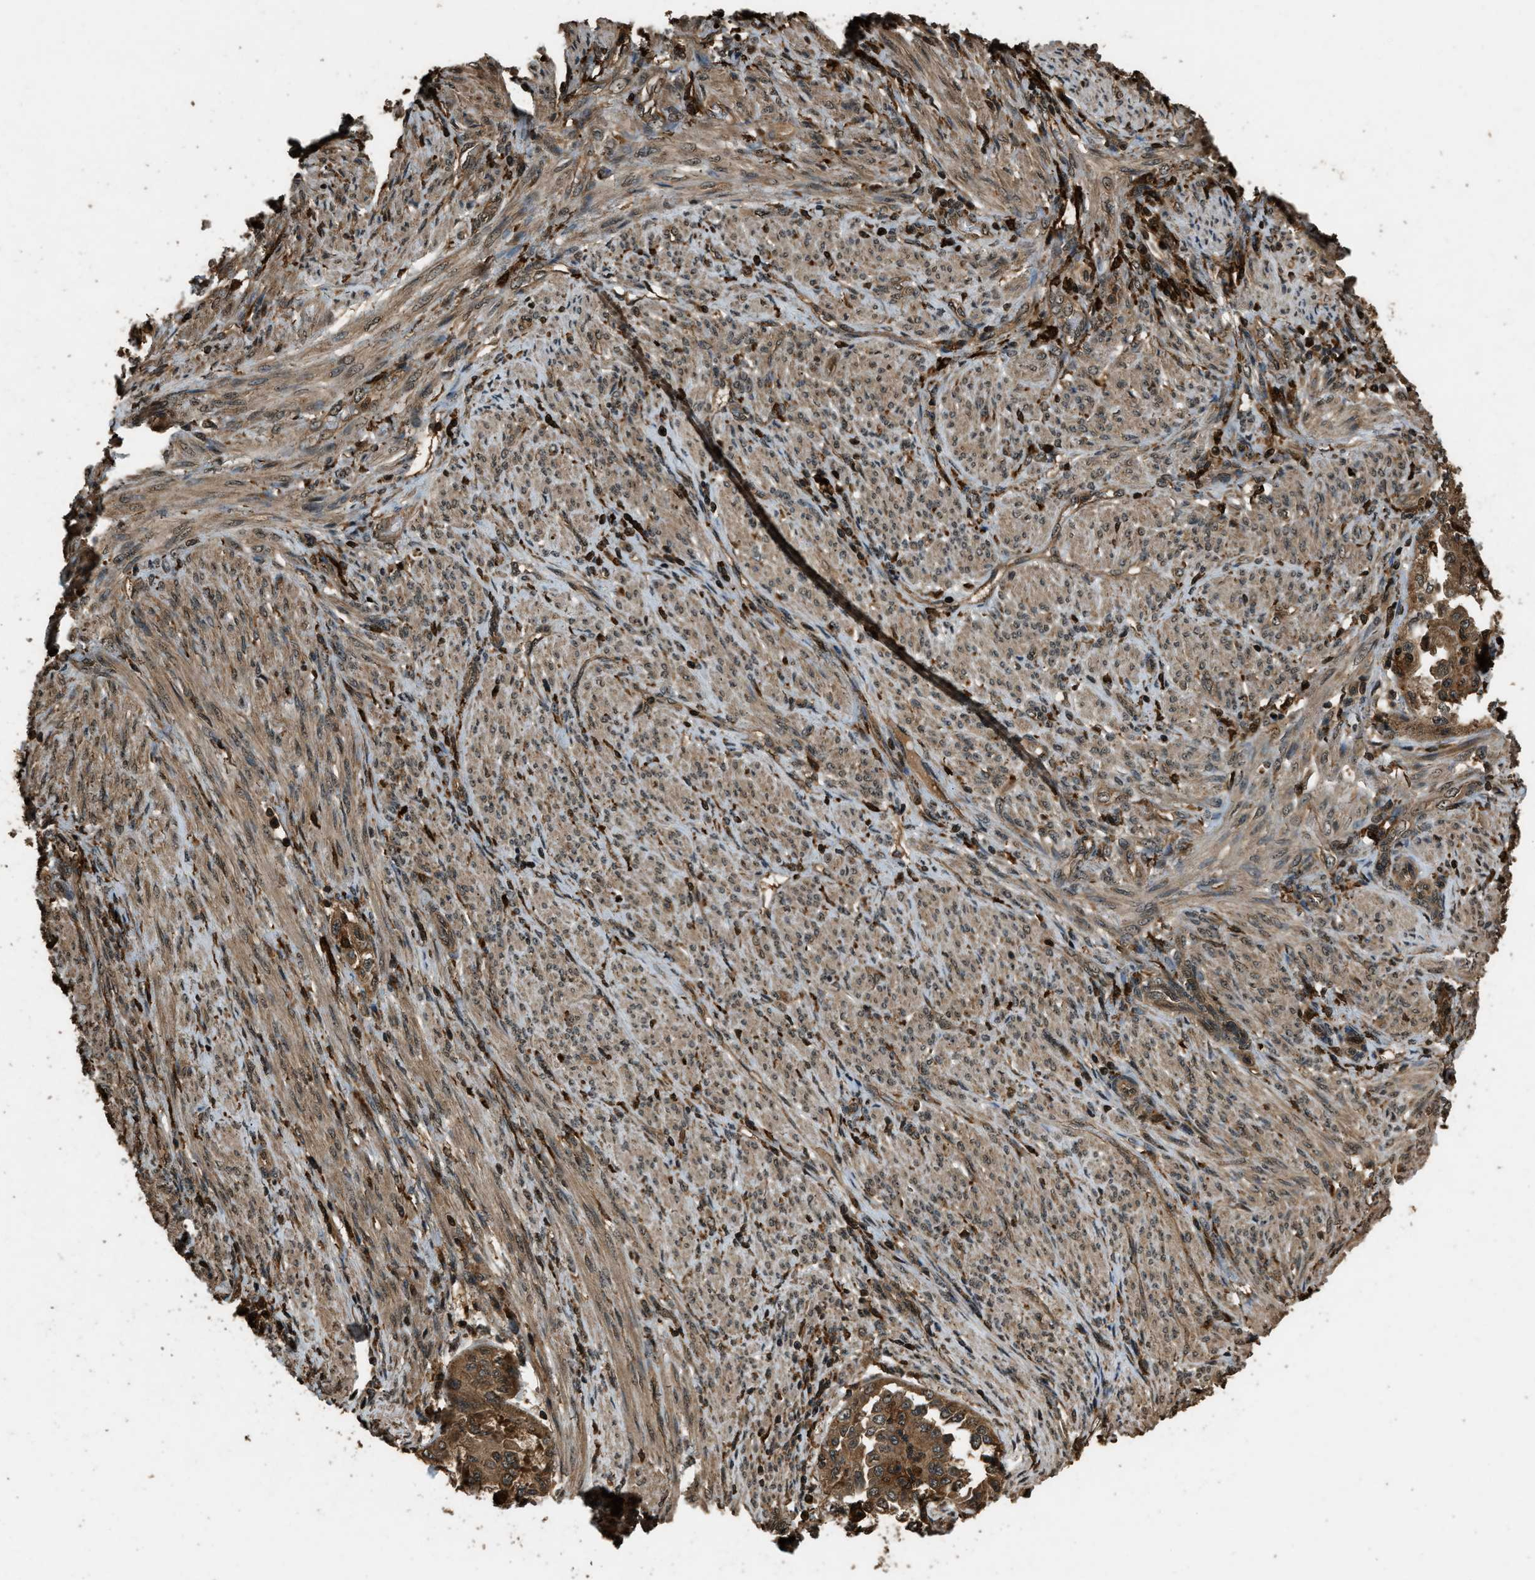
{"staining": {"intensity": "moderate", "quantity": ">75%", "location": "cytoplasmic/membranous"}, "tissue": "endometrial cancer", "cell_type": "Tumor cells", "image_type": "cancer", "snomed": [{"axis": "morphology", "description": "Adenocarcinoma, NOS"}, {"axis": "topography", "description": "Endometrium"}], "caption": "Immunohistochemical staining of human endometrial cancer reveals moderate cytoplasmic/membranous protein staining in about >75% of tumor cells. The protein is shown in brown color, while the nuclei are stained blue.", "gene": "RAP2A", "patient": {"sex": "female", "age": 85}}